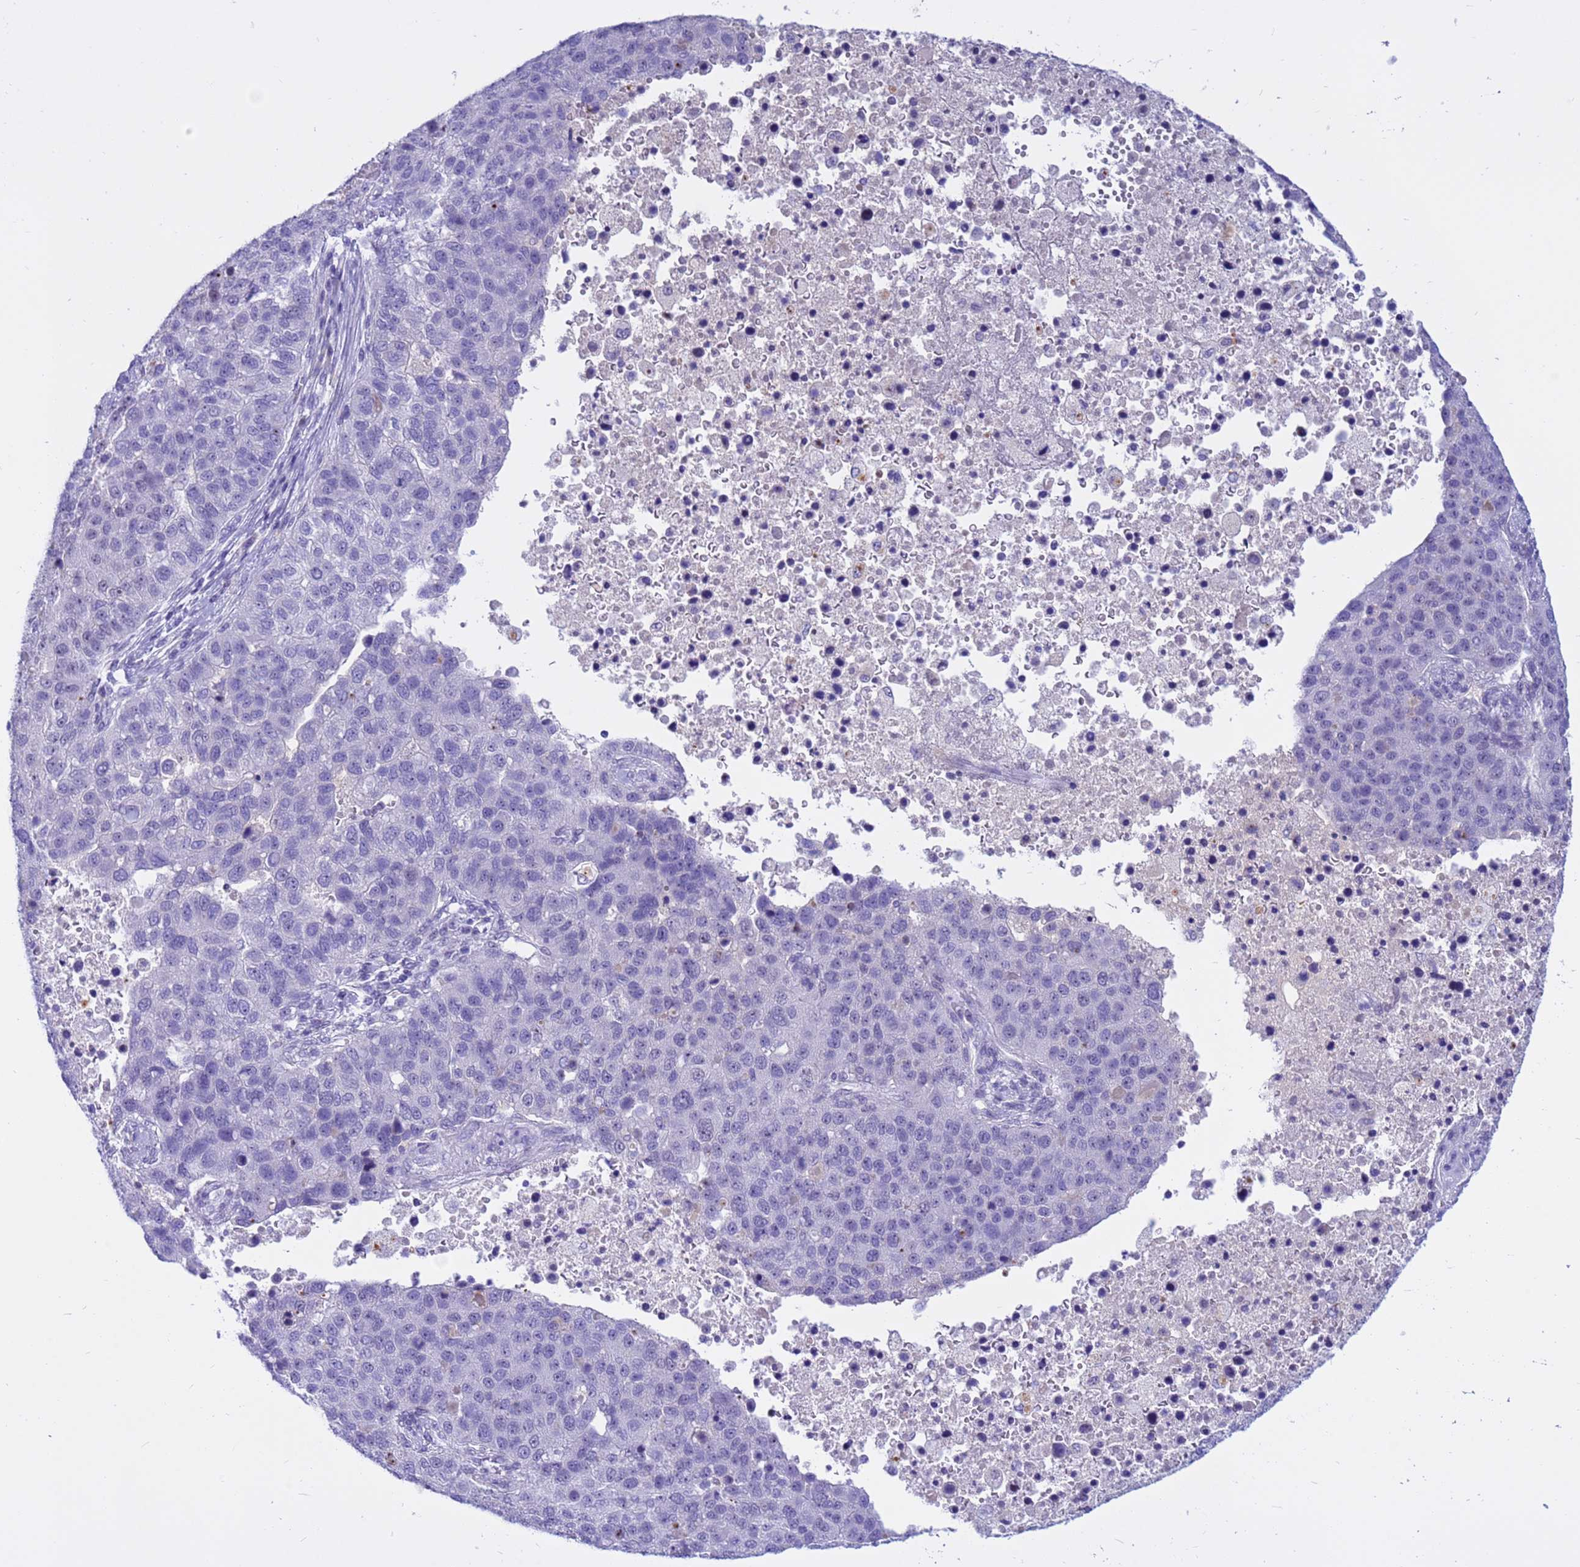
{"staining": {"intensity": "negative", "quantity": "none", "location": "none"}, "tissue": "pancreatic cancer", "cell_type": "Tumor cells", "image_type": "cancer", "snomed": [{"axis": "morphology", "description": "Adenocarcinoma, NOS"}, {"axis": "topography", "description": "Pancreas"}], "caption": "Protein analysis of pancreatic adenocarcinoma reveals no significant positivity in tumor cells.", "gene": "DMRTC2", "patient": {"sex": "female", "age": 61}}